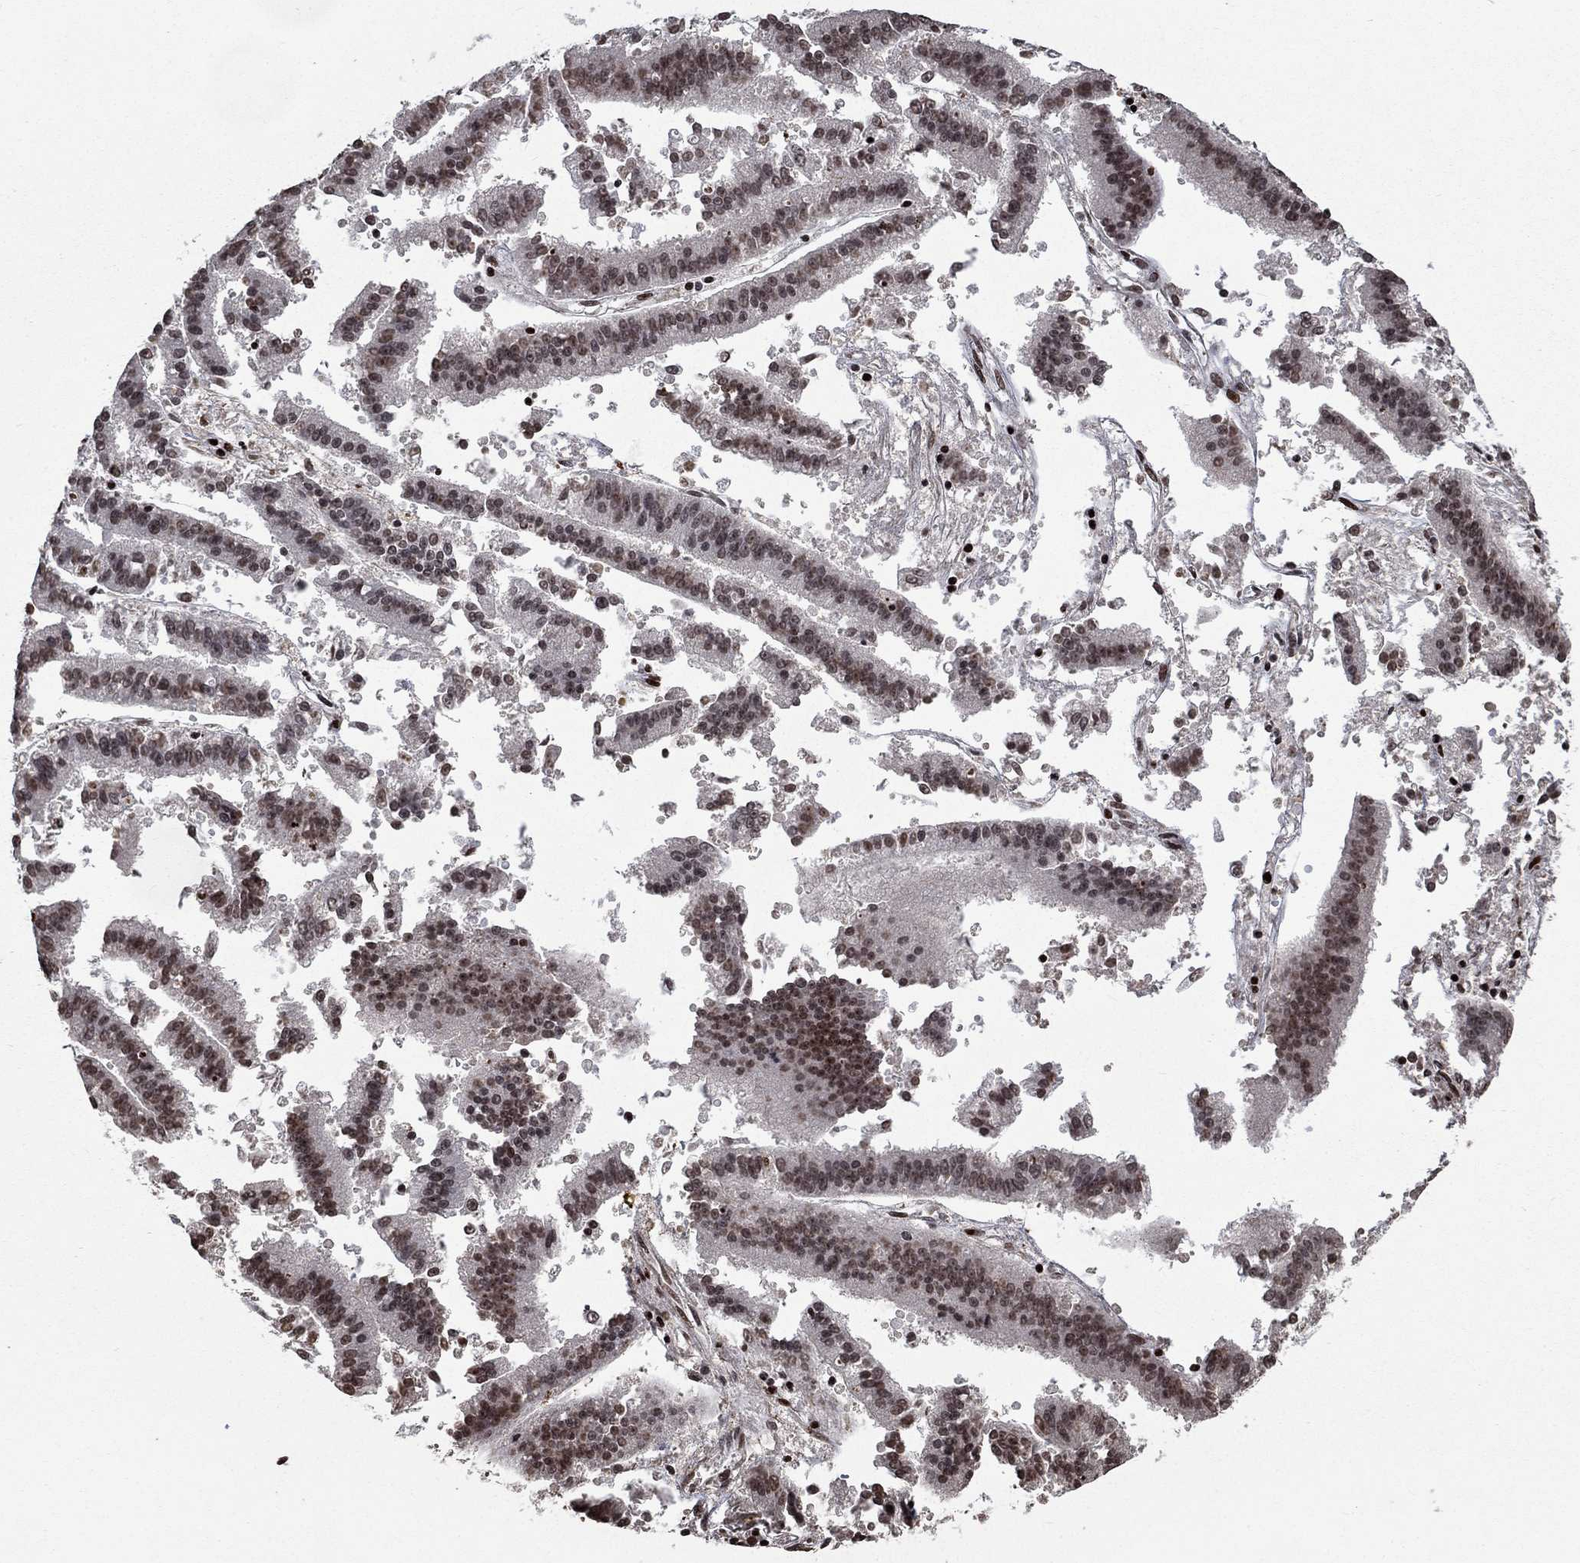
{"staining": {"intensity": "moderate", "quantity": "25%-75%", "location": "nuclear"}, "tissue": "endometrial cancer", "cell_type": "Tumor cells", "image_type": "cancer", "snomed": [{"axis": "morphology", "description": "Adenocarcinoma, NOS"}, {"axis": "topography", "description": "Endometrium"}], "caption": "Endometrial cancer (adenocarcinoma) tissue demonstrates moderate nuclear staining in approximately 25%-75% of tumor cells", "gene": "SRSF3", "patient": {"sex": "female", "age": 66}}